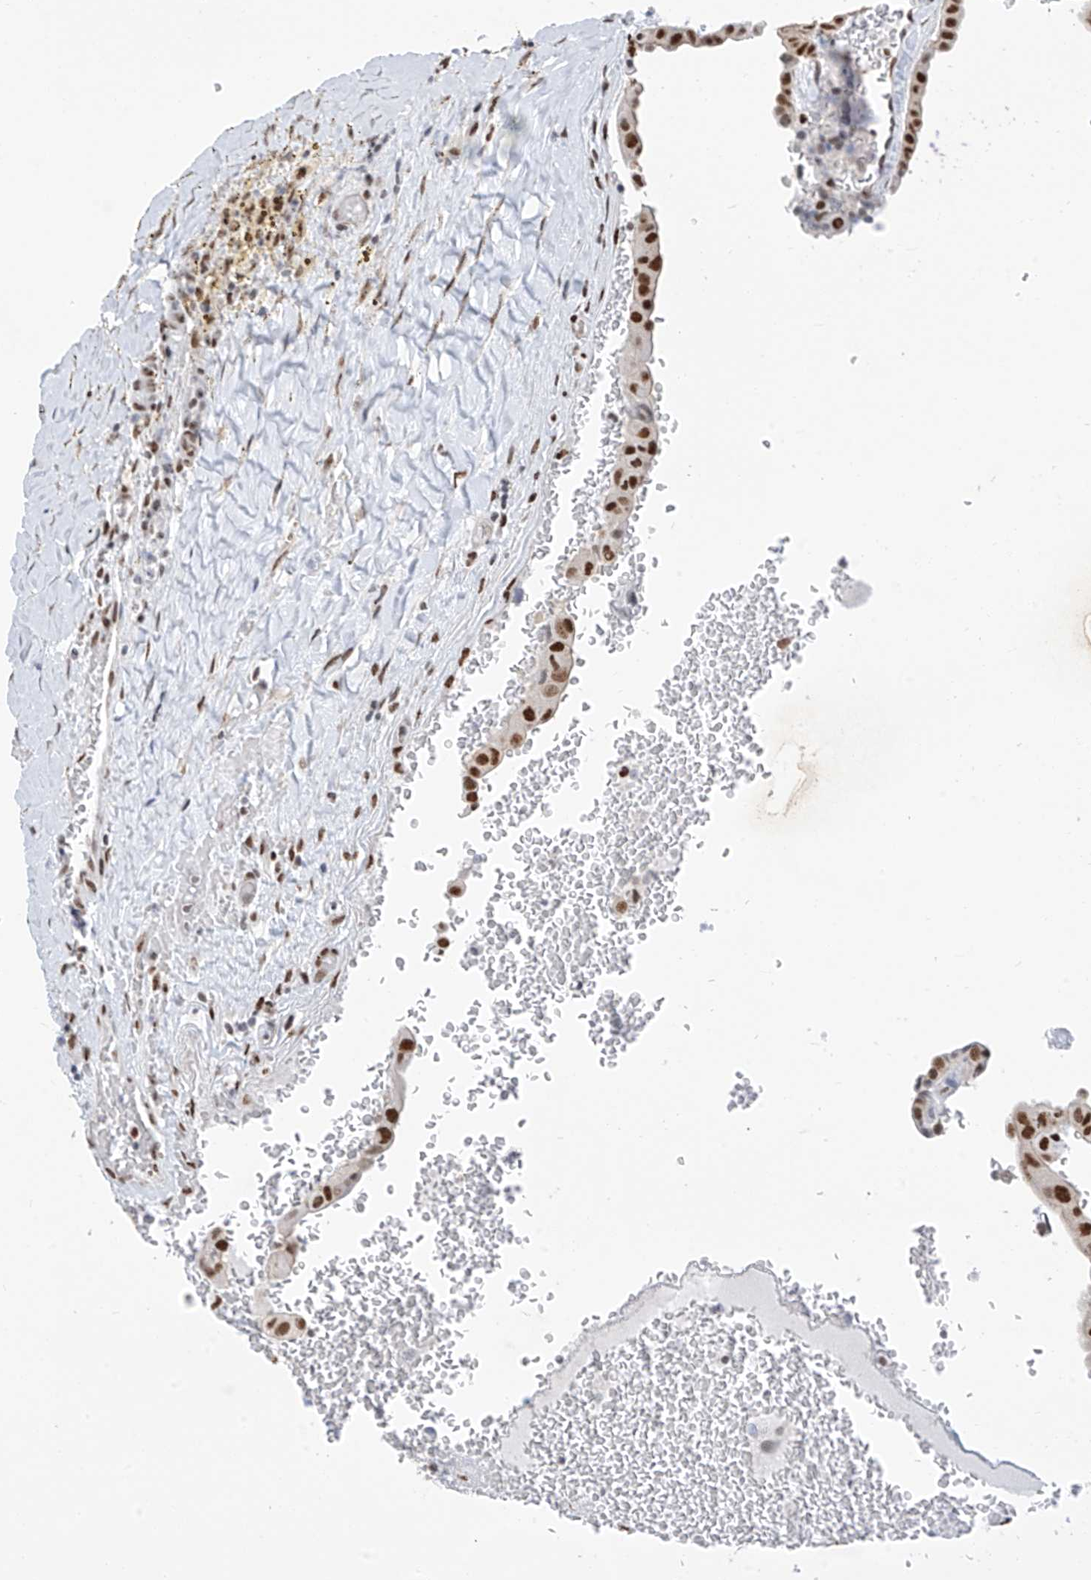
{"staining": {"intensity": "strong", "quantity": ">75%", "location": "nuclear"}, "tissue": "thyroid cancer", "cell_type": "Tumor cells", "image_type": "cancer", "snomed": [{"axis": "morphology", "description": "Papillary adenocarcinoma, NOS"}, {"axis": "topography", "description": "Thyroid gland"}], "caption": "An image of thyroid cancer (papillary adenocarcinoma) stained for a protein demonstrates strong nuclear brown staining in tumor cells.", "gene": "KHSRP", "patient": {"sex": "male", "age": 77}}